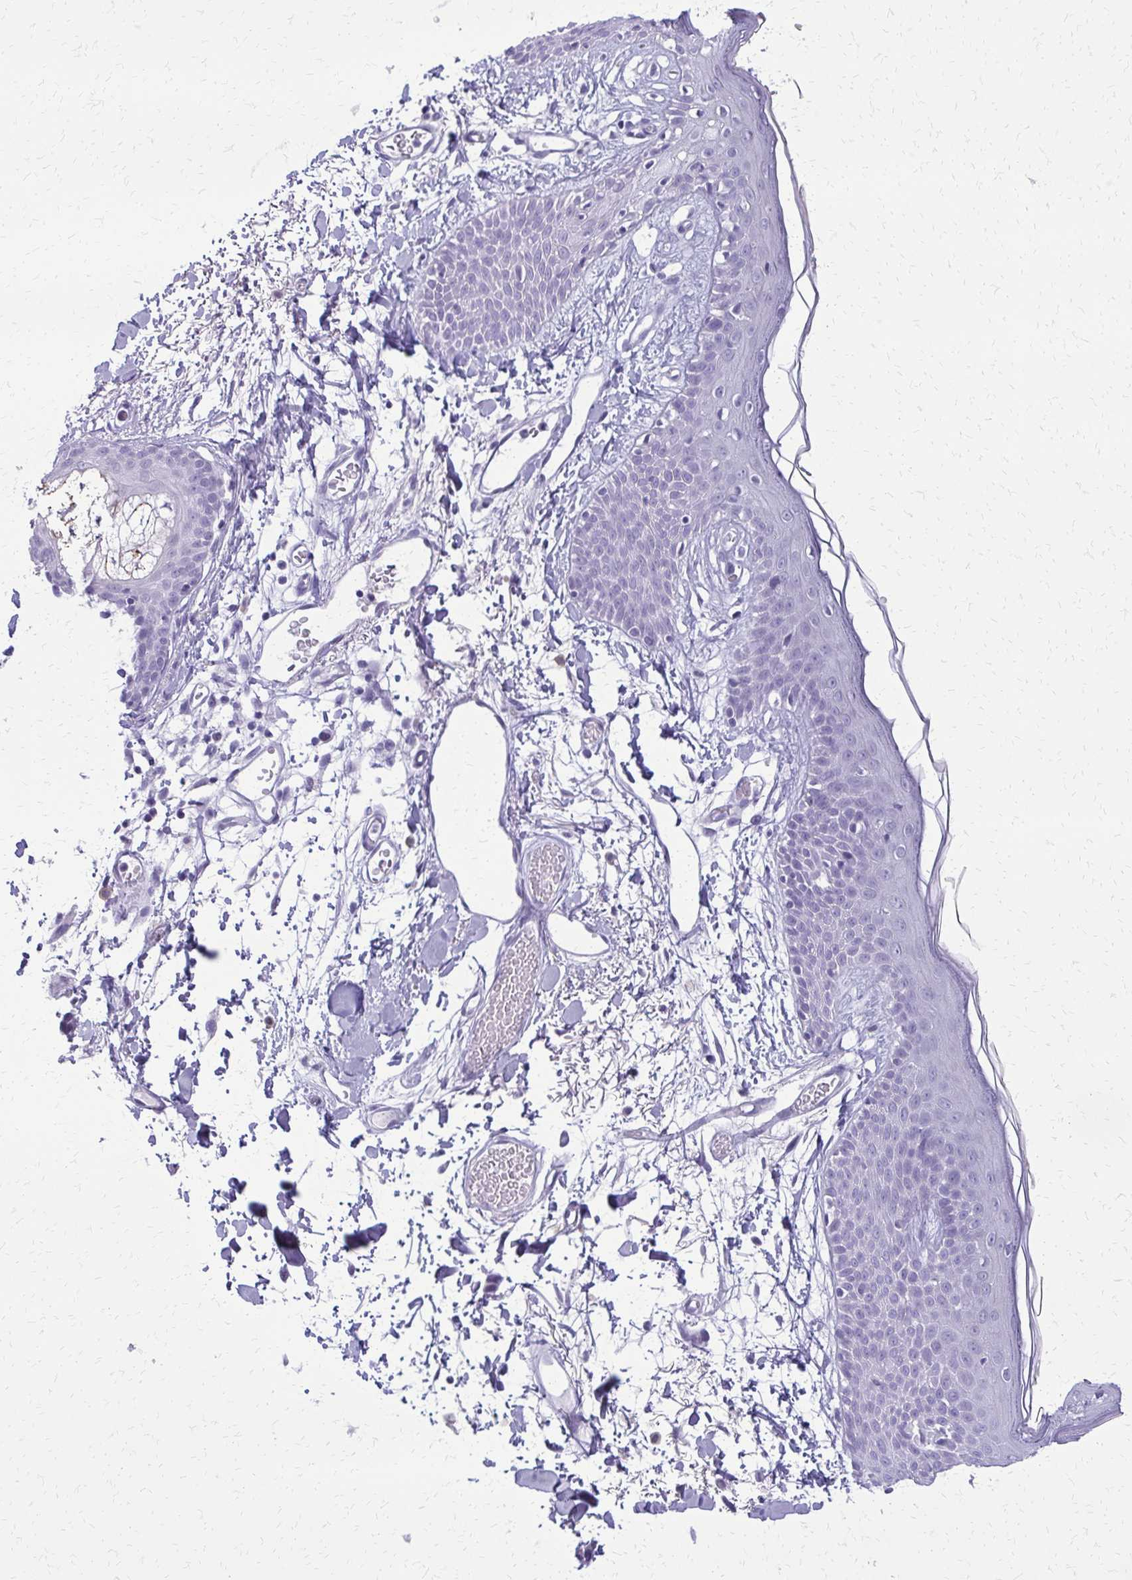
{"staining": {"intensity": "negative", "quantity": "none", "location": "none"}, "tissue": "skin", "cell_type": "Fibroblasts", "image_type": "normal", "snomed": [{"axis": "morphology", "description": "Normal tissue, NOS"}, {"axis": "topography", "description": "Skin"}], "caption": "Normal skin was stained to show a protein in brown. There is no significant expression in fibroblasts. Nuclei are stained in blue.", "gene": "FAM162B", "patient": {"sex": "male", "age": 79}}